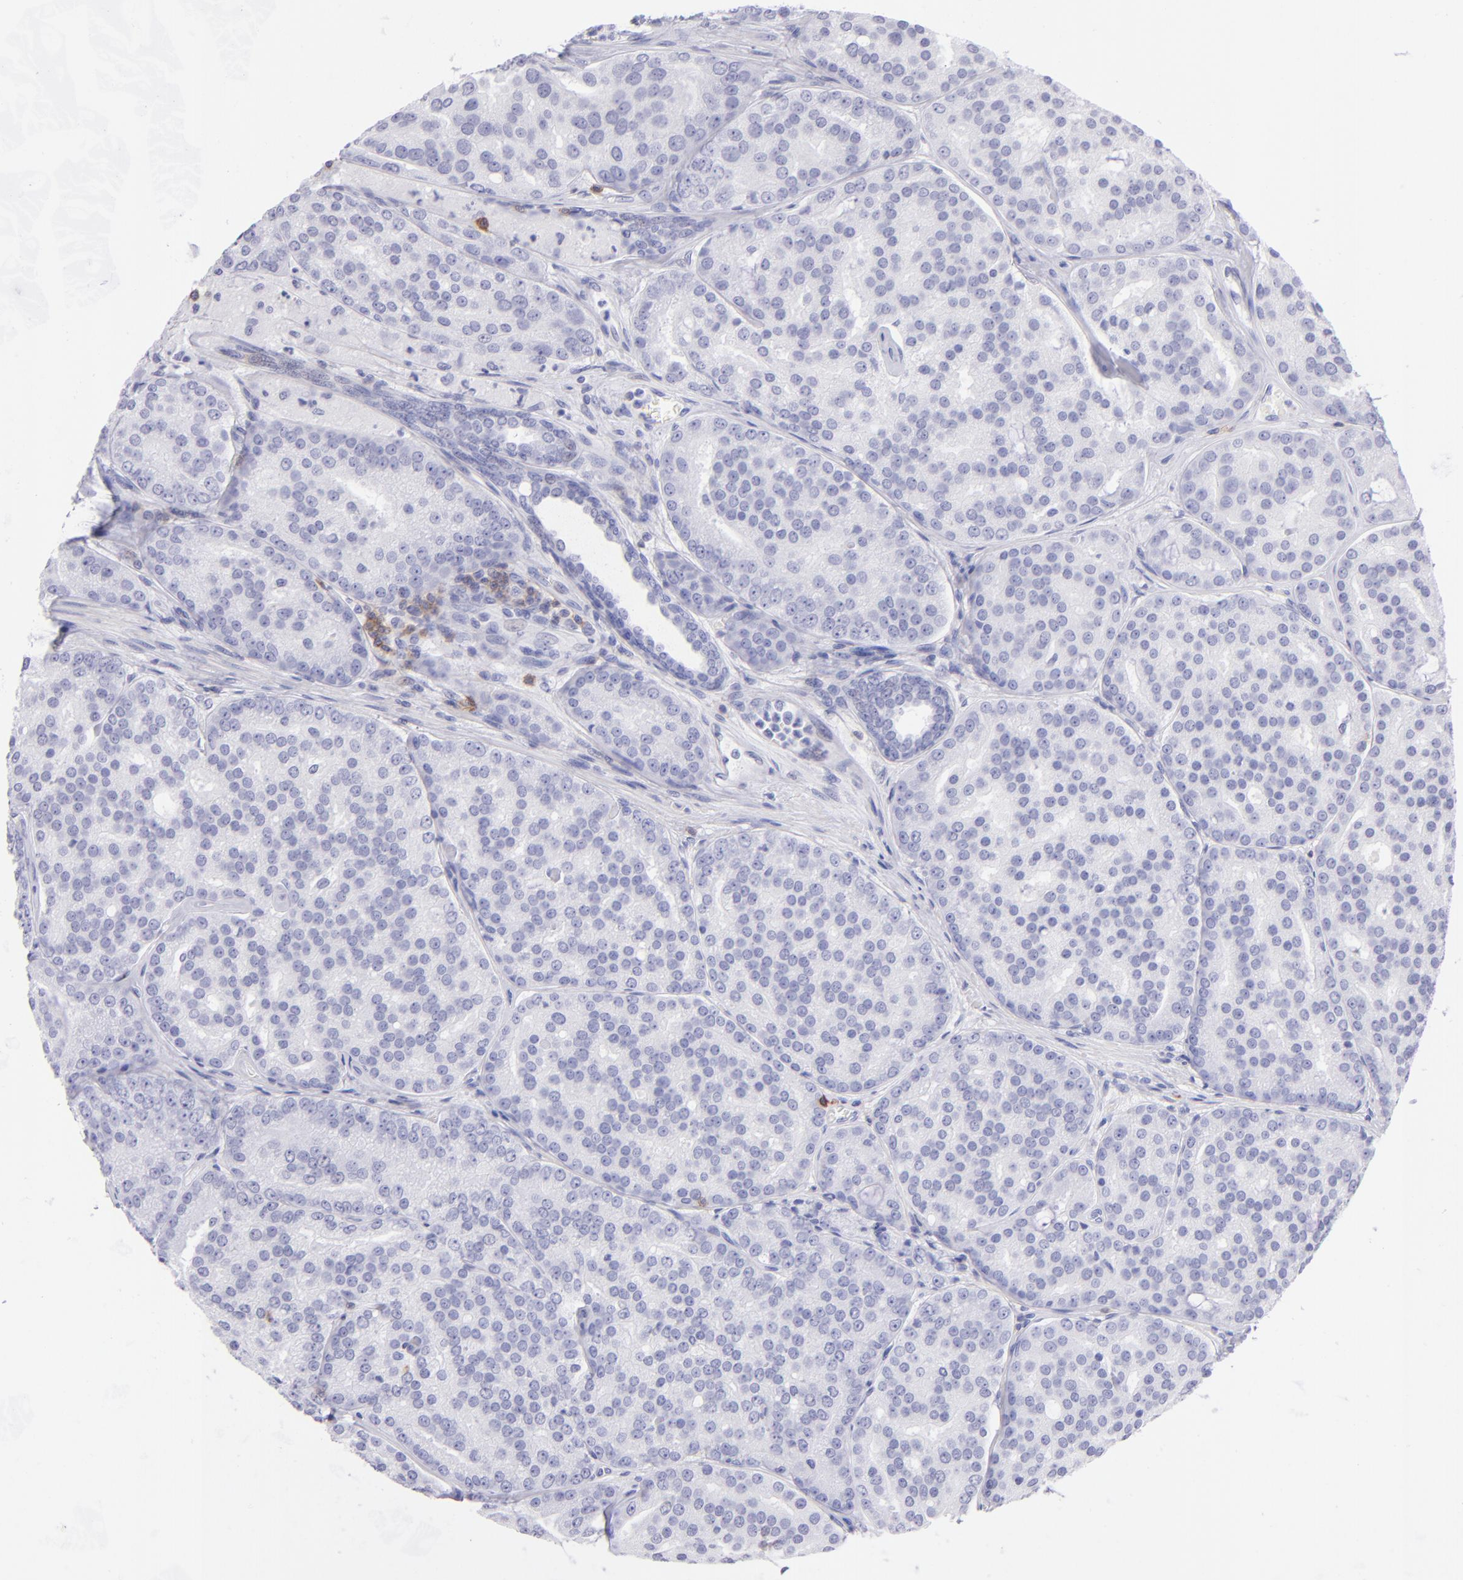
{"staining": {"intensity": "negative", "quantity": "none", "location": "none"}, "tissue": "prostate cancer", "cell_type": "Tumor cells", "image_type": "cancer", "snomed": [{"axis": "morphology", "description": "Adenocarcinoma, High grade"}, {"axis": "topography", "description": "Prostate"}], "caption": "DAB (3,3'-diaminobenzidine) immunohistochemical staining of human prostate cancer exhibits no significant expression in tumor cells.", "gene": "CD69", "patient": {"sex": "male", "age": 64}}